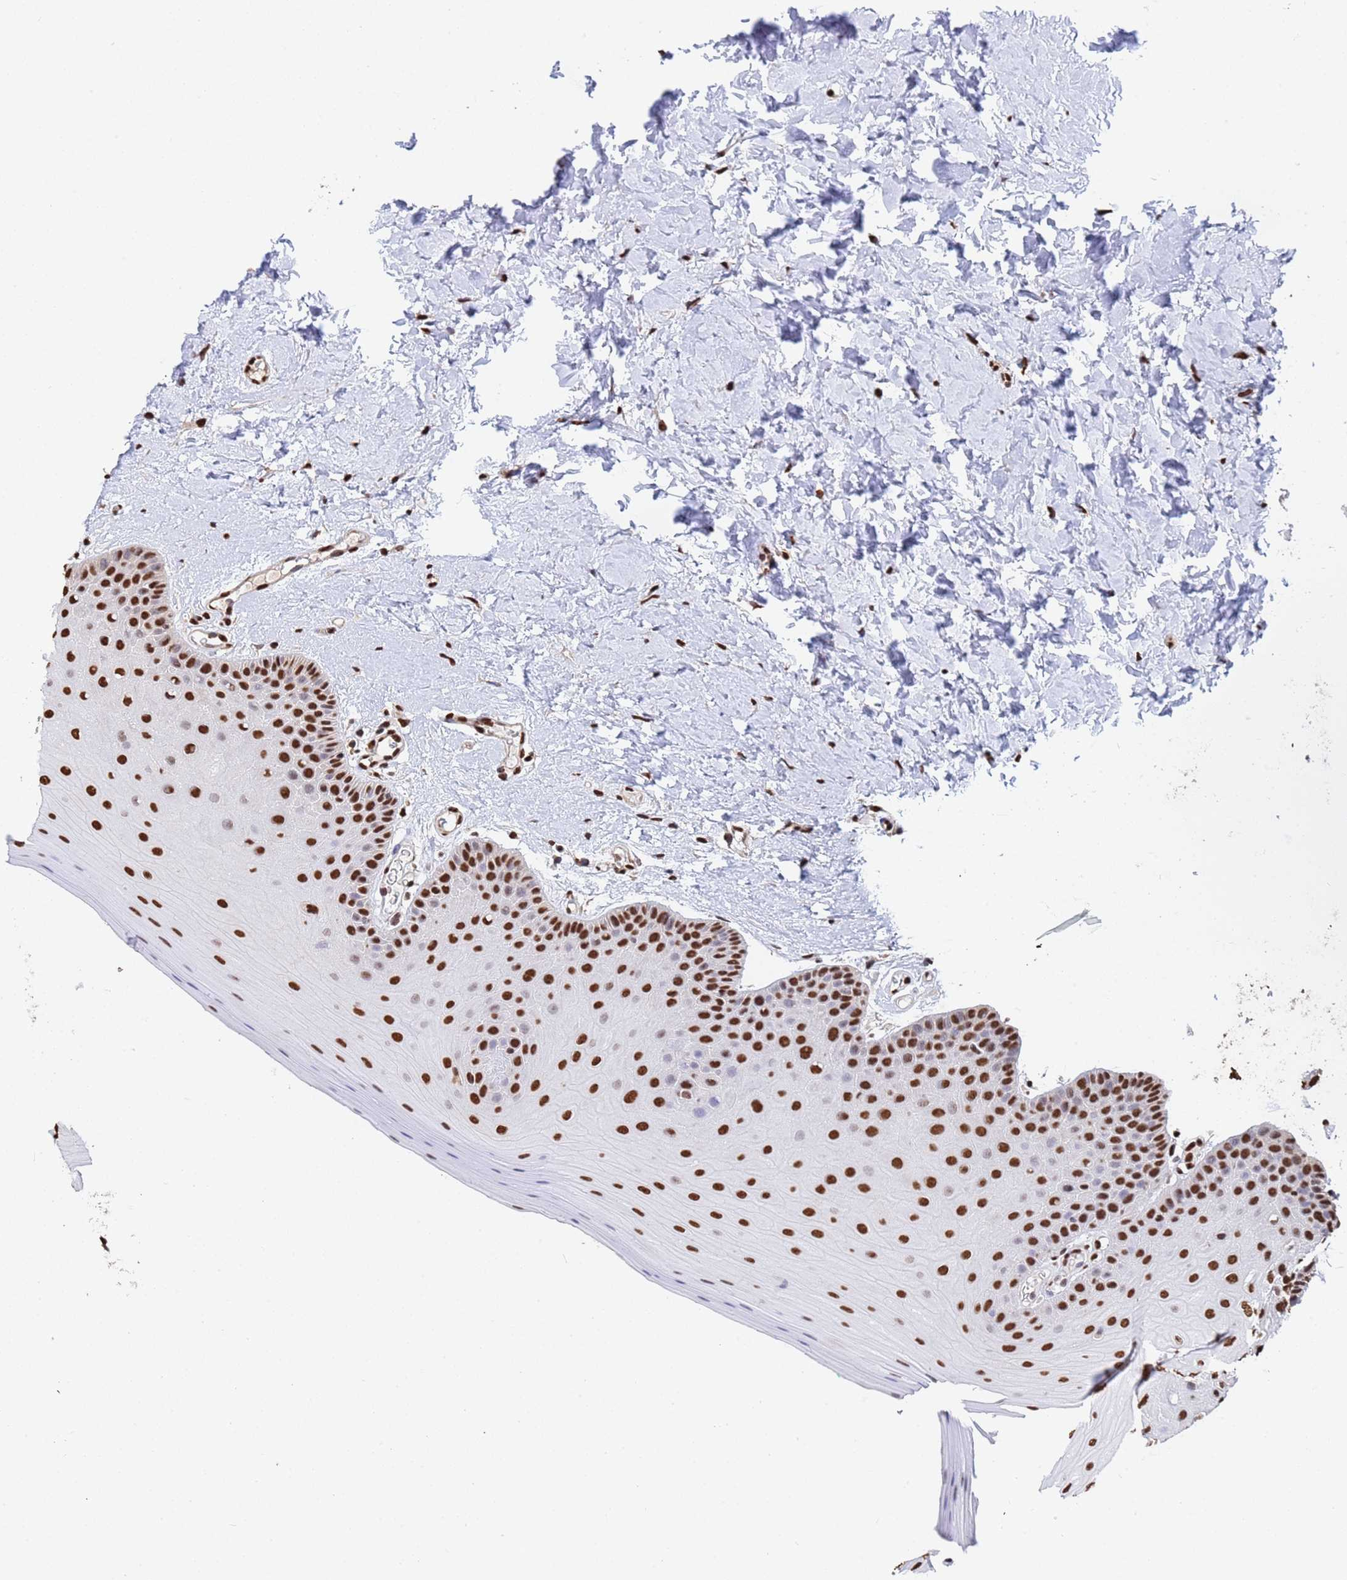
{"staining": {"intensity": "strong", "quantity": "25%-75%", "location": "nuclear"}, "tissue": "oral mucosa", "cell_type": "Squamous epithelial cells", "image_type": "normal", "snomed": [{"axis": "morphology", "description": "Normal tissue, NOS"}, {"axis": "topography", "description": "Oral tissue"}], "caption": "Protein staining by immunohistochemistry (IHC) reveals strong nuclear expression in approximately 25%-75% of squamous epithelial cells in unremarkable oral mucosa.", "gene": "SUMO2", "patient": {"sex": "female", "age": 67}}